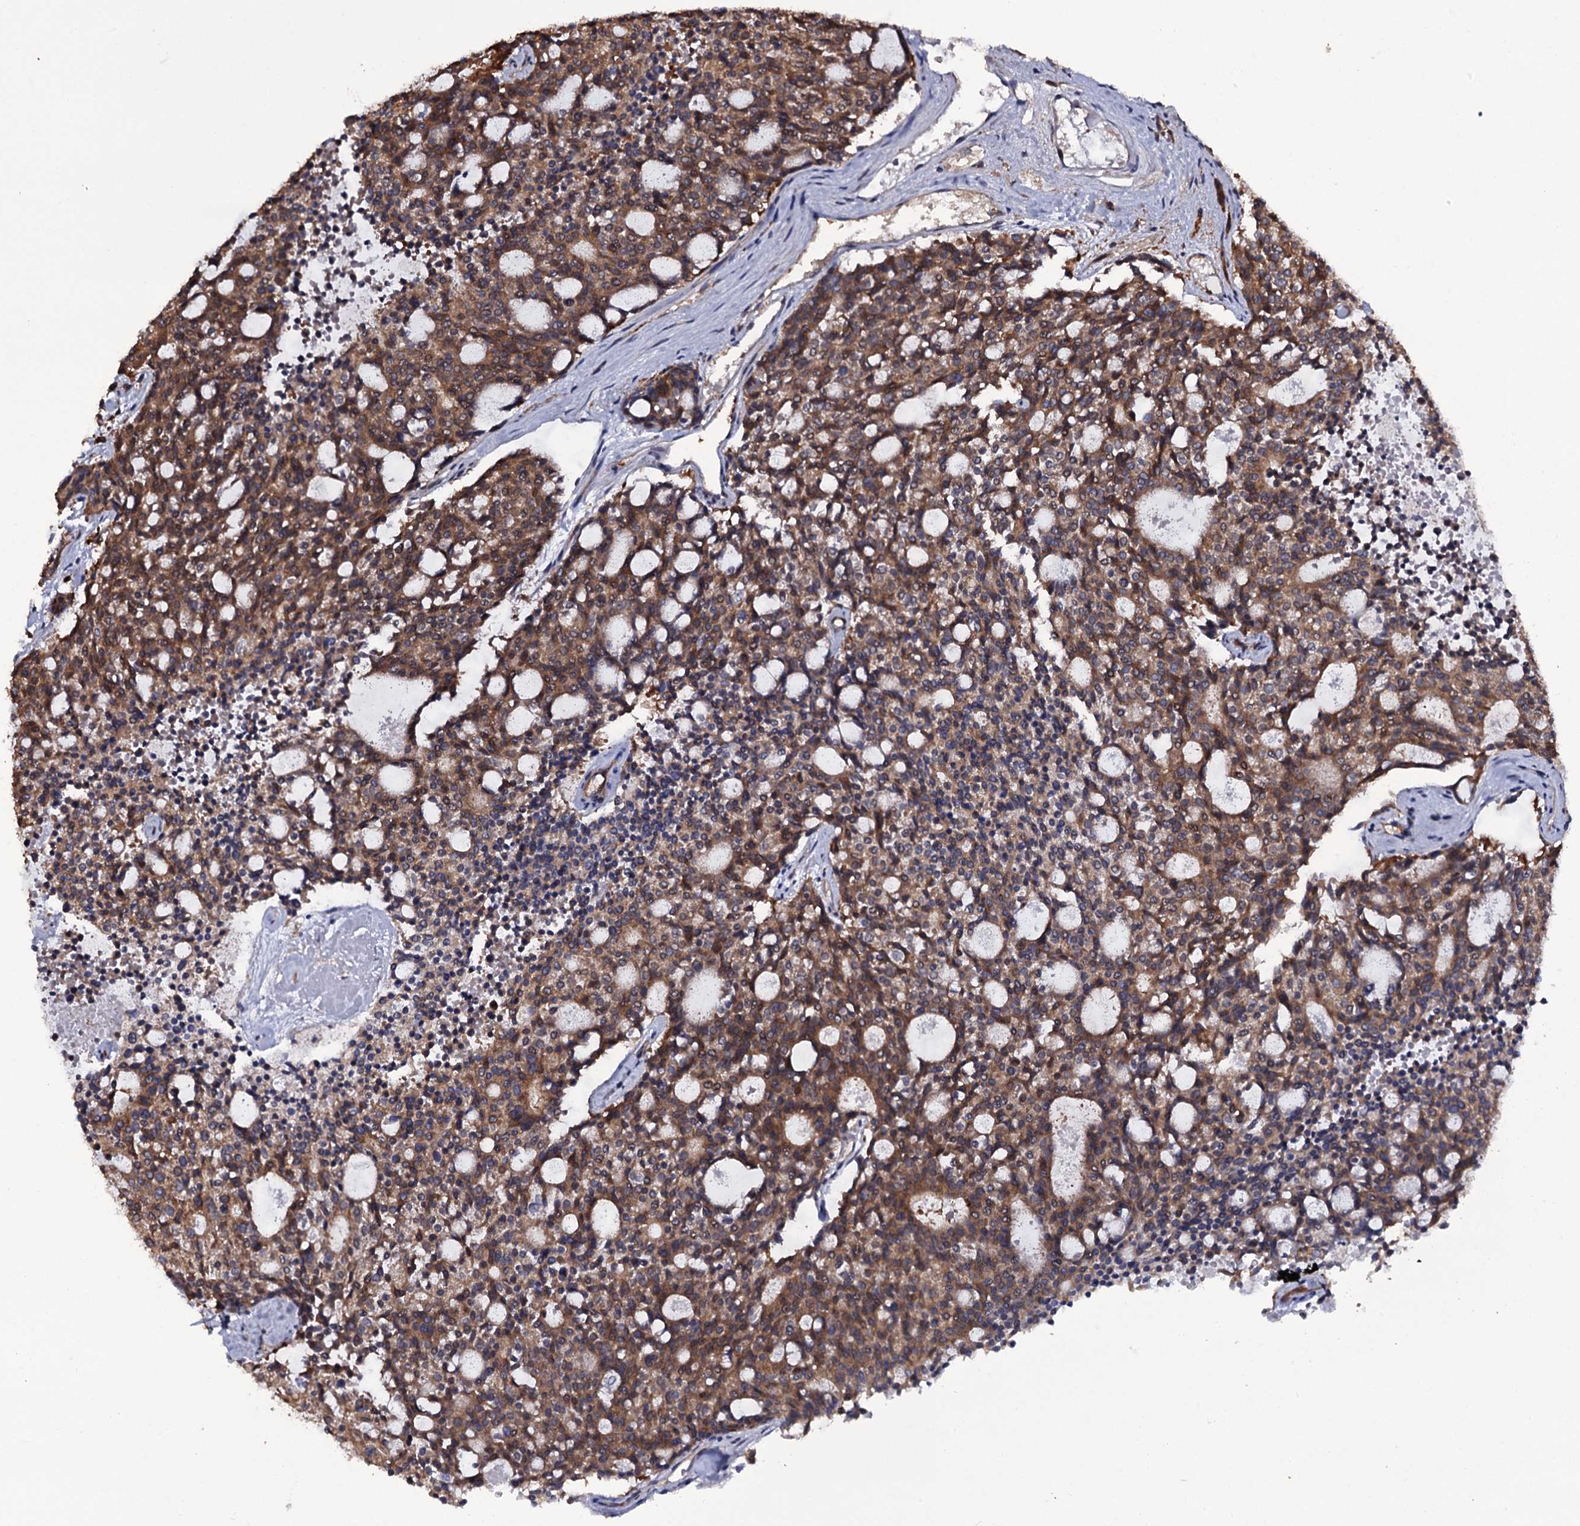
{"staining": {"intensity": "moderate", "quantity": ">75%", "location": "cytoplasmic/membranous"}, "tissue": "carcinoid", "cell_type": "Tumor cells", "image_type": "cancer", "snomed": [{"axis": "morphology", "description": "Carcinoid, malignant, NOS"}, {"axis": "topography", "description": "Pancreas"}], "caption": "DAB immunohistochemical staining of human malignant carcinoid demonstrates moderate cytoplasmic/membranous protein expression in about >75% of tumor cells. (brown staining indicates protein expression, while blue staining denotes nuclei).", "gene": "TTC23", "patient": {"sex": "female", "age": 54}}